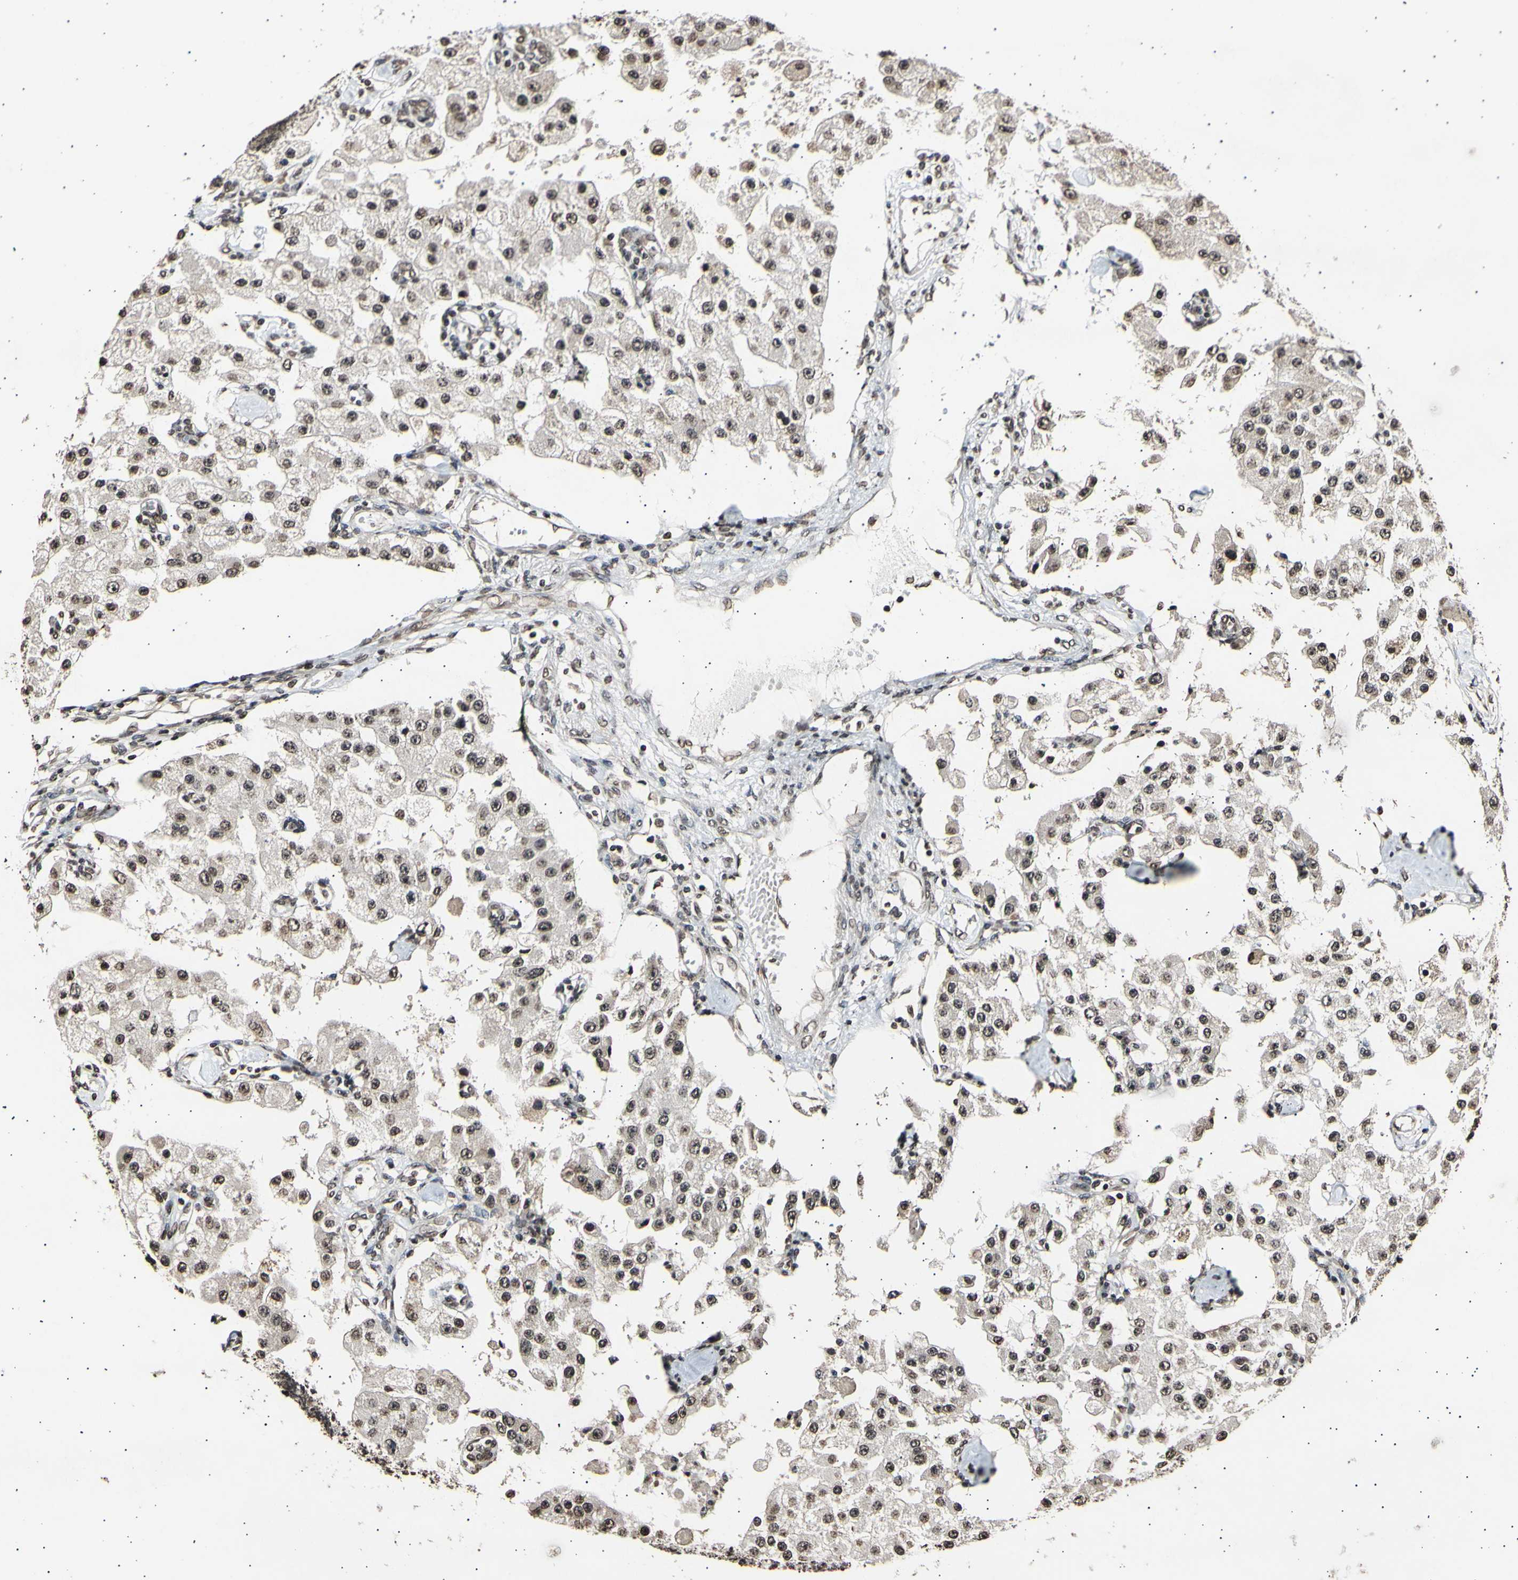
{"staining": {"intensity": "moderate", "quantity": ">75%", "location": "cytoplasmic/membranous,nuclear"}, "tissue": "carcinoid", "cell_type": "Tumor cells", "image_type": "cancer", "snomed": [{"axis": "morphology", "description": "Carcinoid, malignant, NOS"}, {"axis": "topography", "description": "Pancreas"}], "caption": "Tumor cells exhibit medium levels of moderate cytoplasmic/membranous and nuclear staining in approximately >75% of cells in carcinoid (malignant).", "gene": "ANAPC7", "patient": {"sex": "male", "age": 41}}